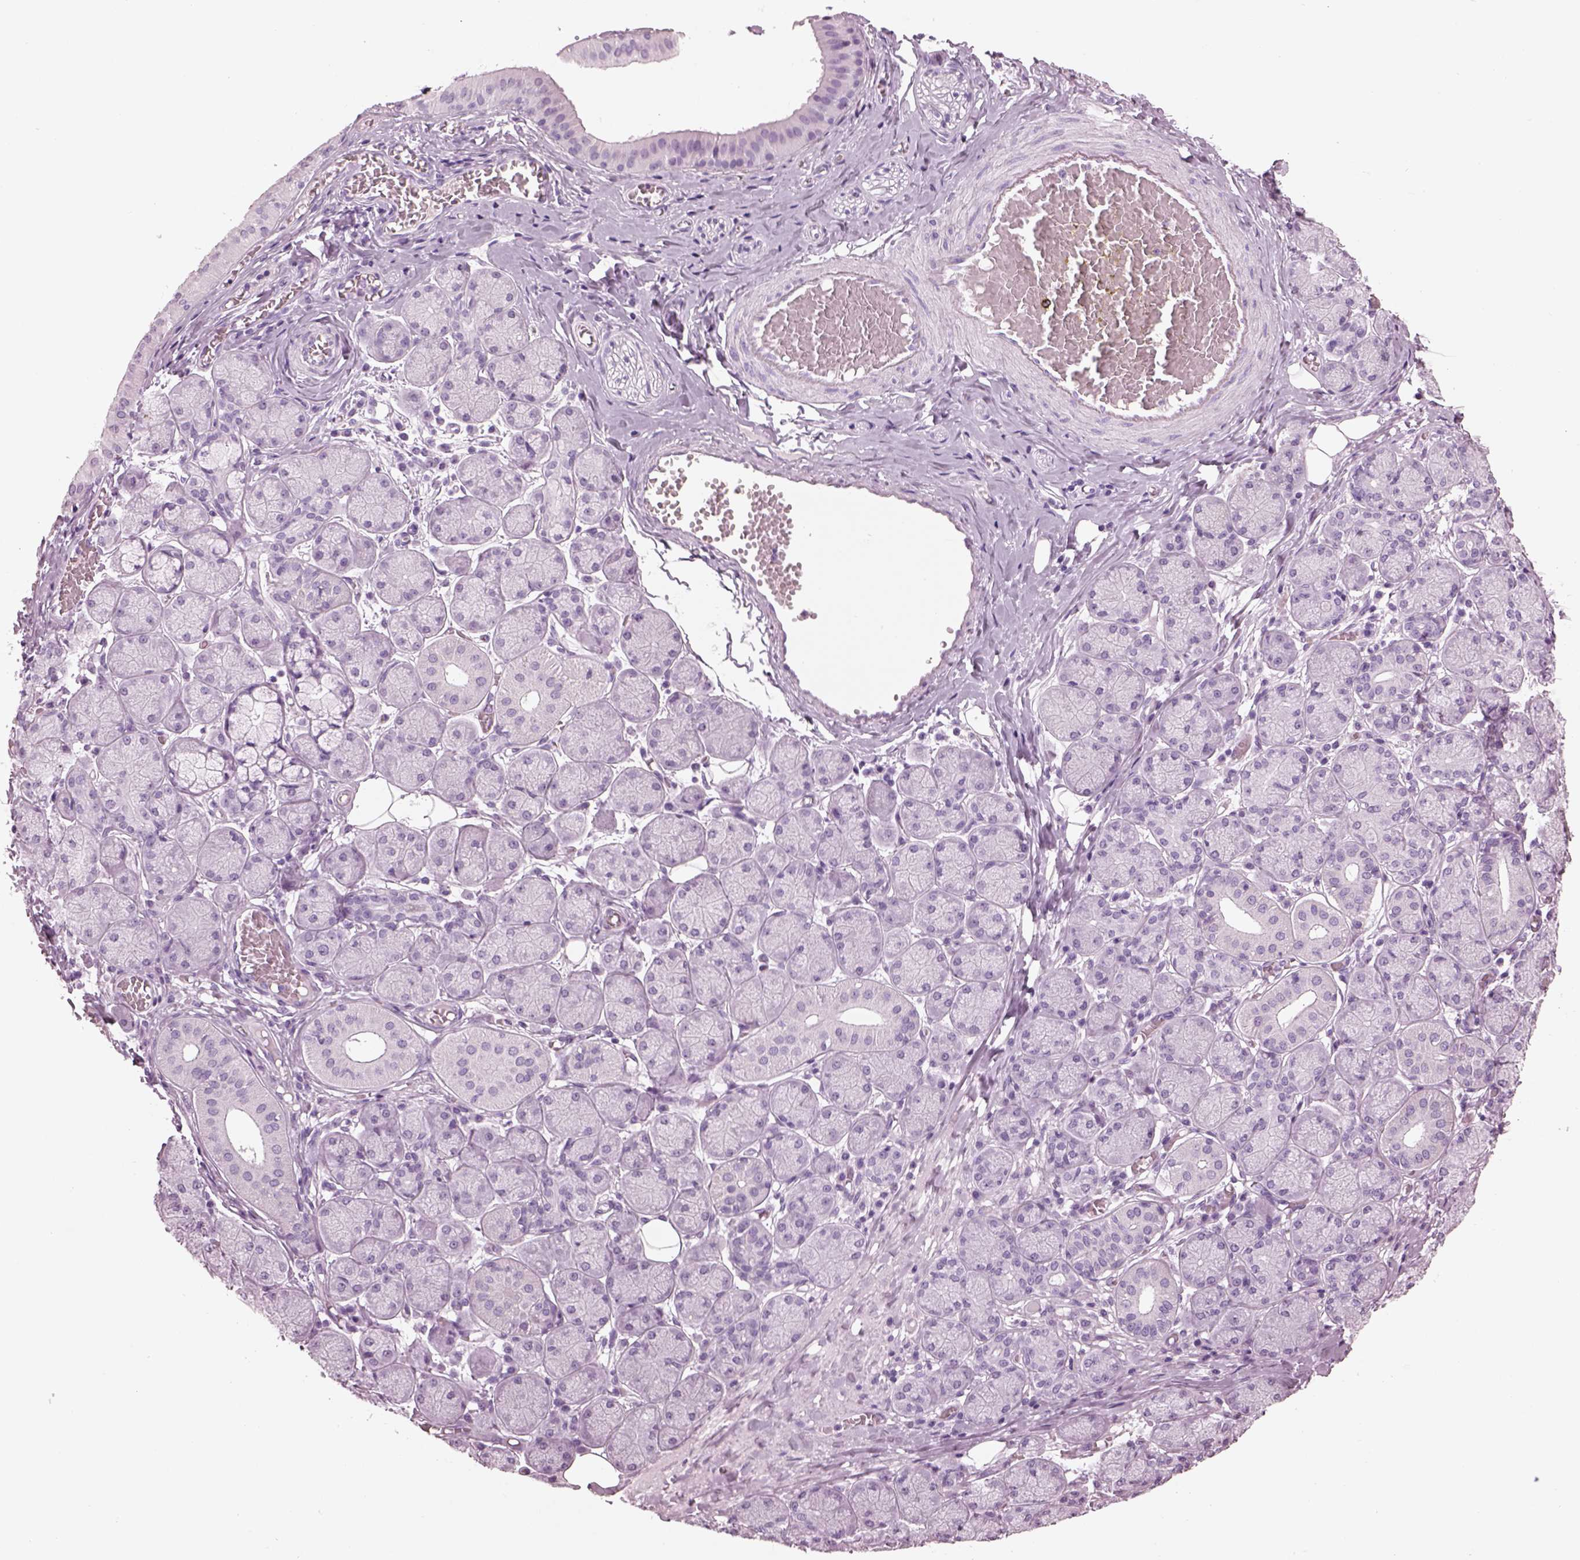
{"staining": {"intensity": "negative", "quantity": "none", "location": "none"}, "tissue": "salivary gland", "cell_type": "Glandular cells", "image_type": "normal", "snomed": [{"axis": "morphology", "description": "Normal tissue, NOS"}, {"axis": "topography", "description": "Salivary gland"}, {"axis": "topography", "description": "Peripheral nerve tissue"}], "caption": "Immunohistochemistry (IHC) of normal salivary gland demonstrates no staining in glandular cells.", "gene": "PACRG", "patient": {"sex": "female", "age": 24}}